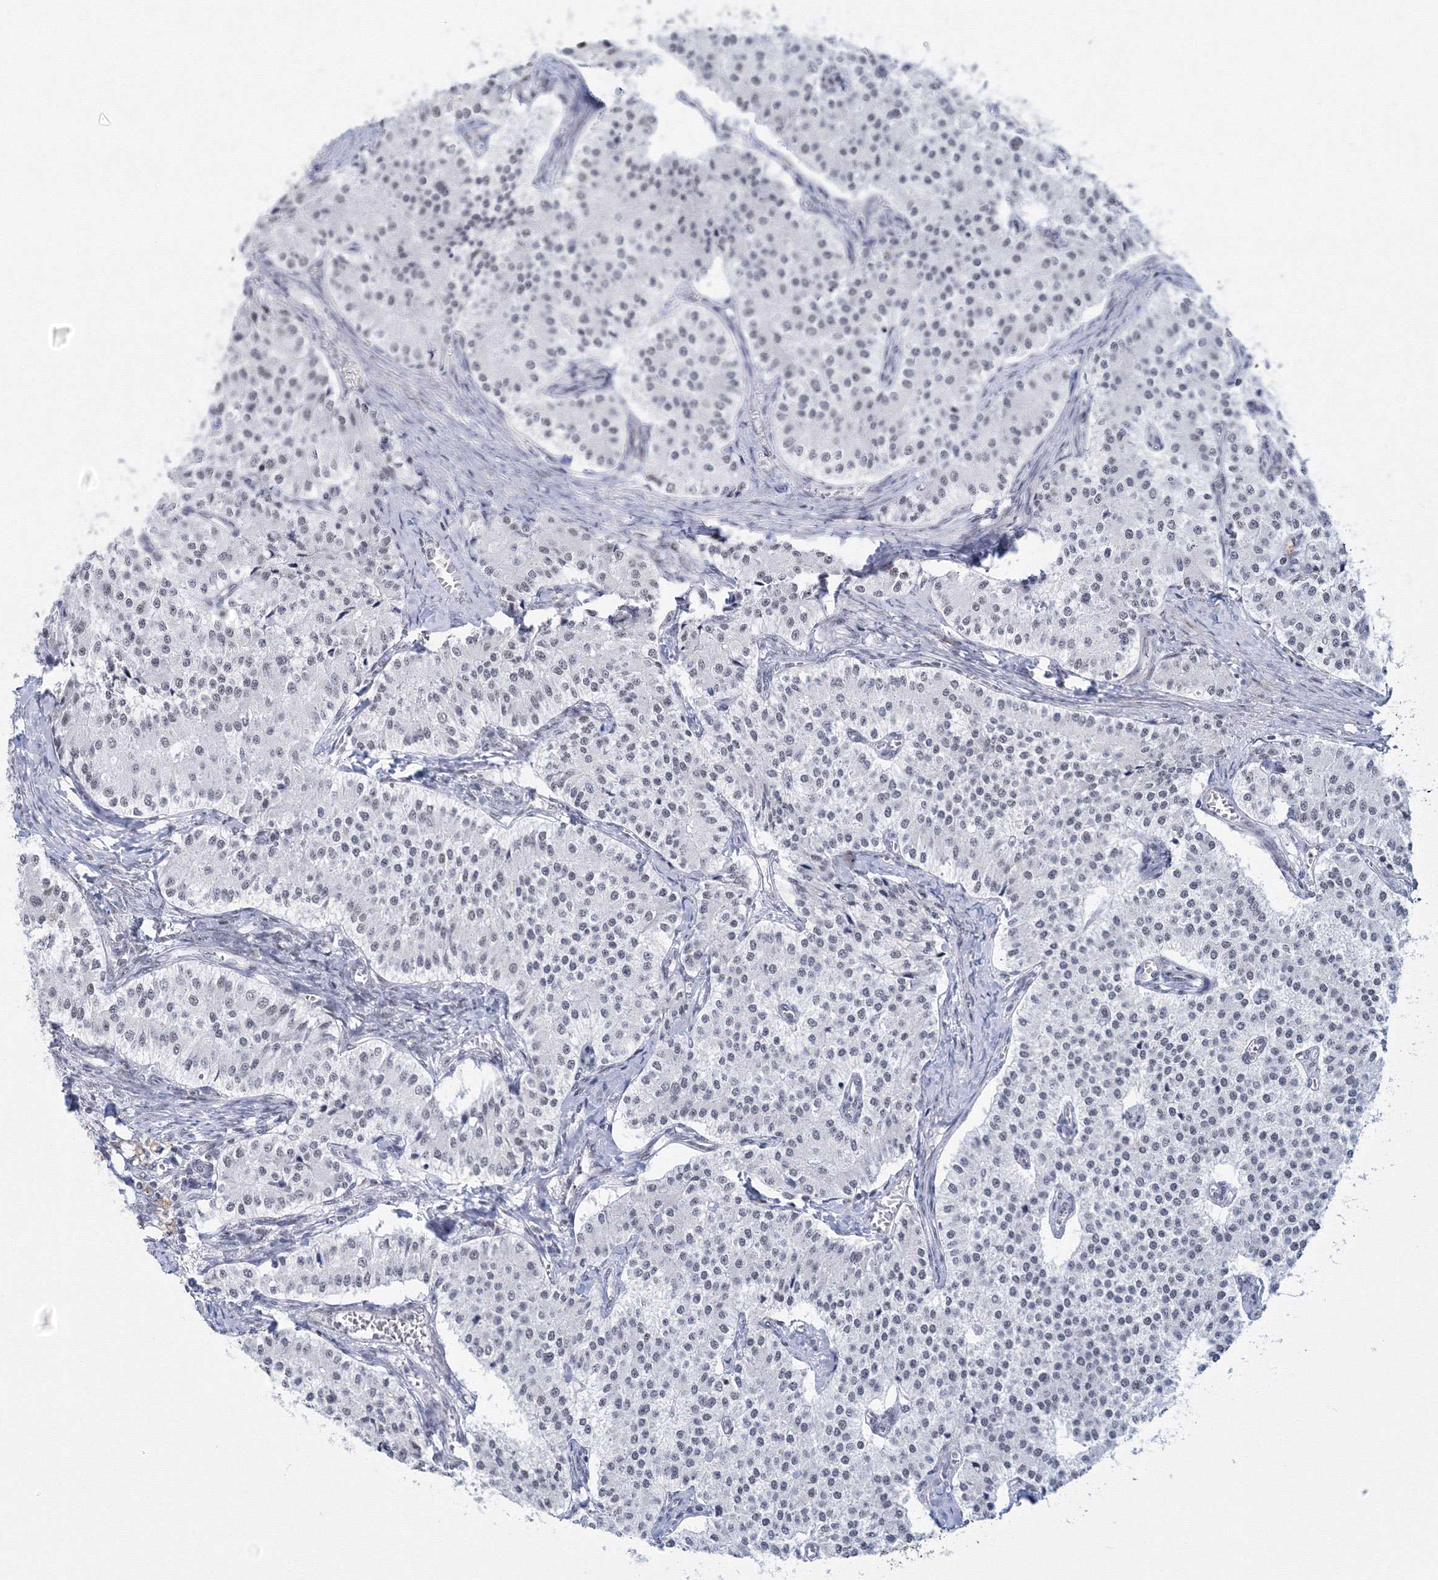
{"staining": {"intensity": "weak", "quantity": "<25%", "location": "nuclear"}, "tissue": "carcinoid", "cell_type": "Tumor cells", "image_type": "cancer", "snomed": [{"axis": "morphology", "description": "Carcinoid, malignant, NOS"}, {"axis": "topography", "description": "Colon"}], "caption": "DAB (3,3'-diaminobenzidine) immunohistochemical staining of malignant carcinoid shows no significant positivity in tumor cells. (DAB (3,3'-diaminobenzidine) IHC visualized using brightfield microscopy, high magnification).", "gene": "SF3B6", "patient": {"sex": "female", "age": 52}}